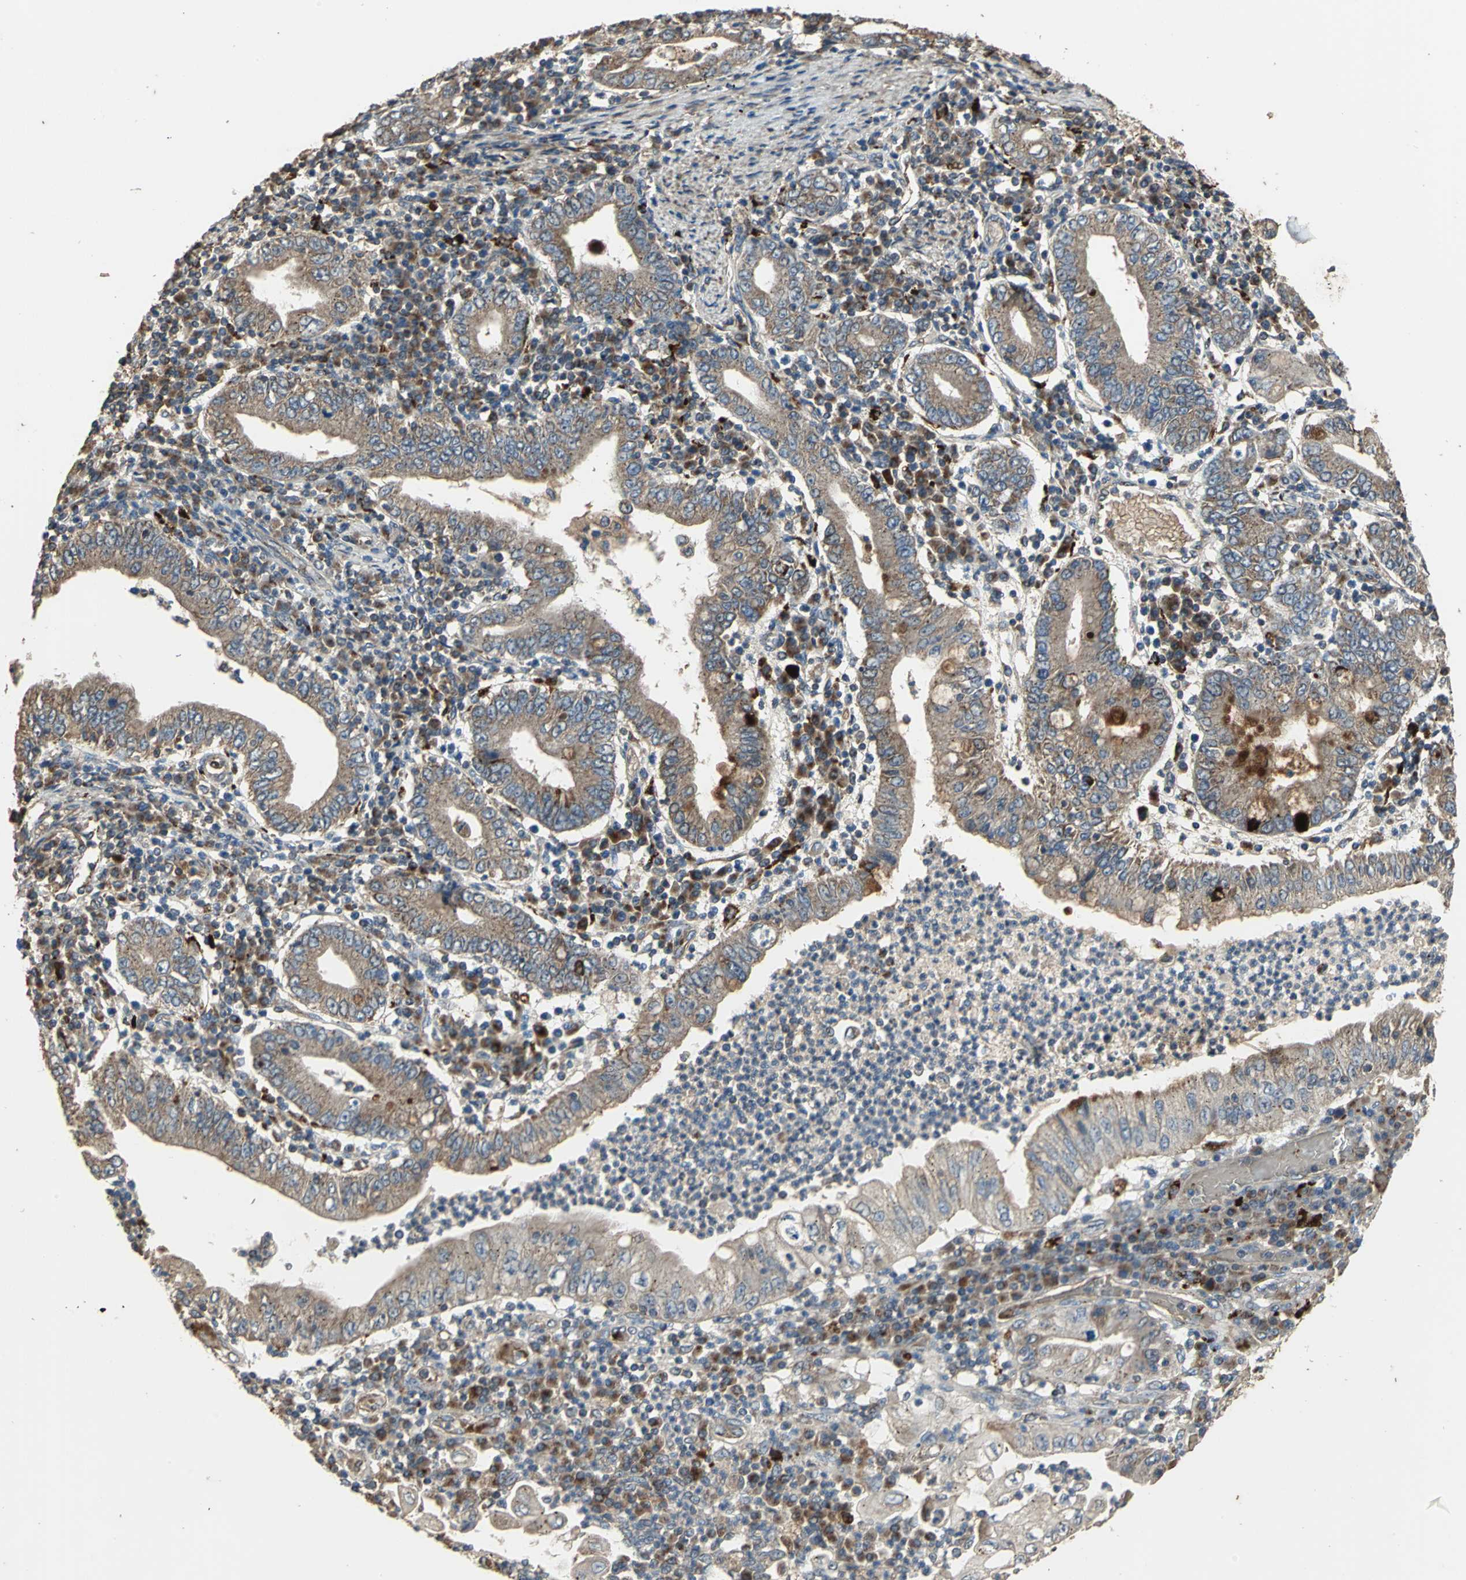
{"staining": {"intensity": "moderate", "quantity": ">75%", "location": "cytoplasmic/membranous"}, "tissue": "stomach cancer", "cell_type": "Tumor cells", "image_type": "cancer", "snomed": [{"axis": "morphology", "description": "Normal tissue, NOS"}, {"axis": "morphology", "description": "Adenocarcinoma, NOS"}, {"axis": "topography", "description": "Esophagus"}, {"axis": "topography", "description": "Stomach, upper"}, {"axis": "topography", "description": "Peripheral nerve tissue"}], "caption": "Protein staining exhibits moderate cytoplasmic/membranous staining in about >75% of tumor cells in stomach cancer (adenocarcinoma).", "gene": "POLRMT", "patient": {"sex": "male", "age": 62}}